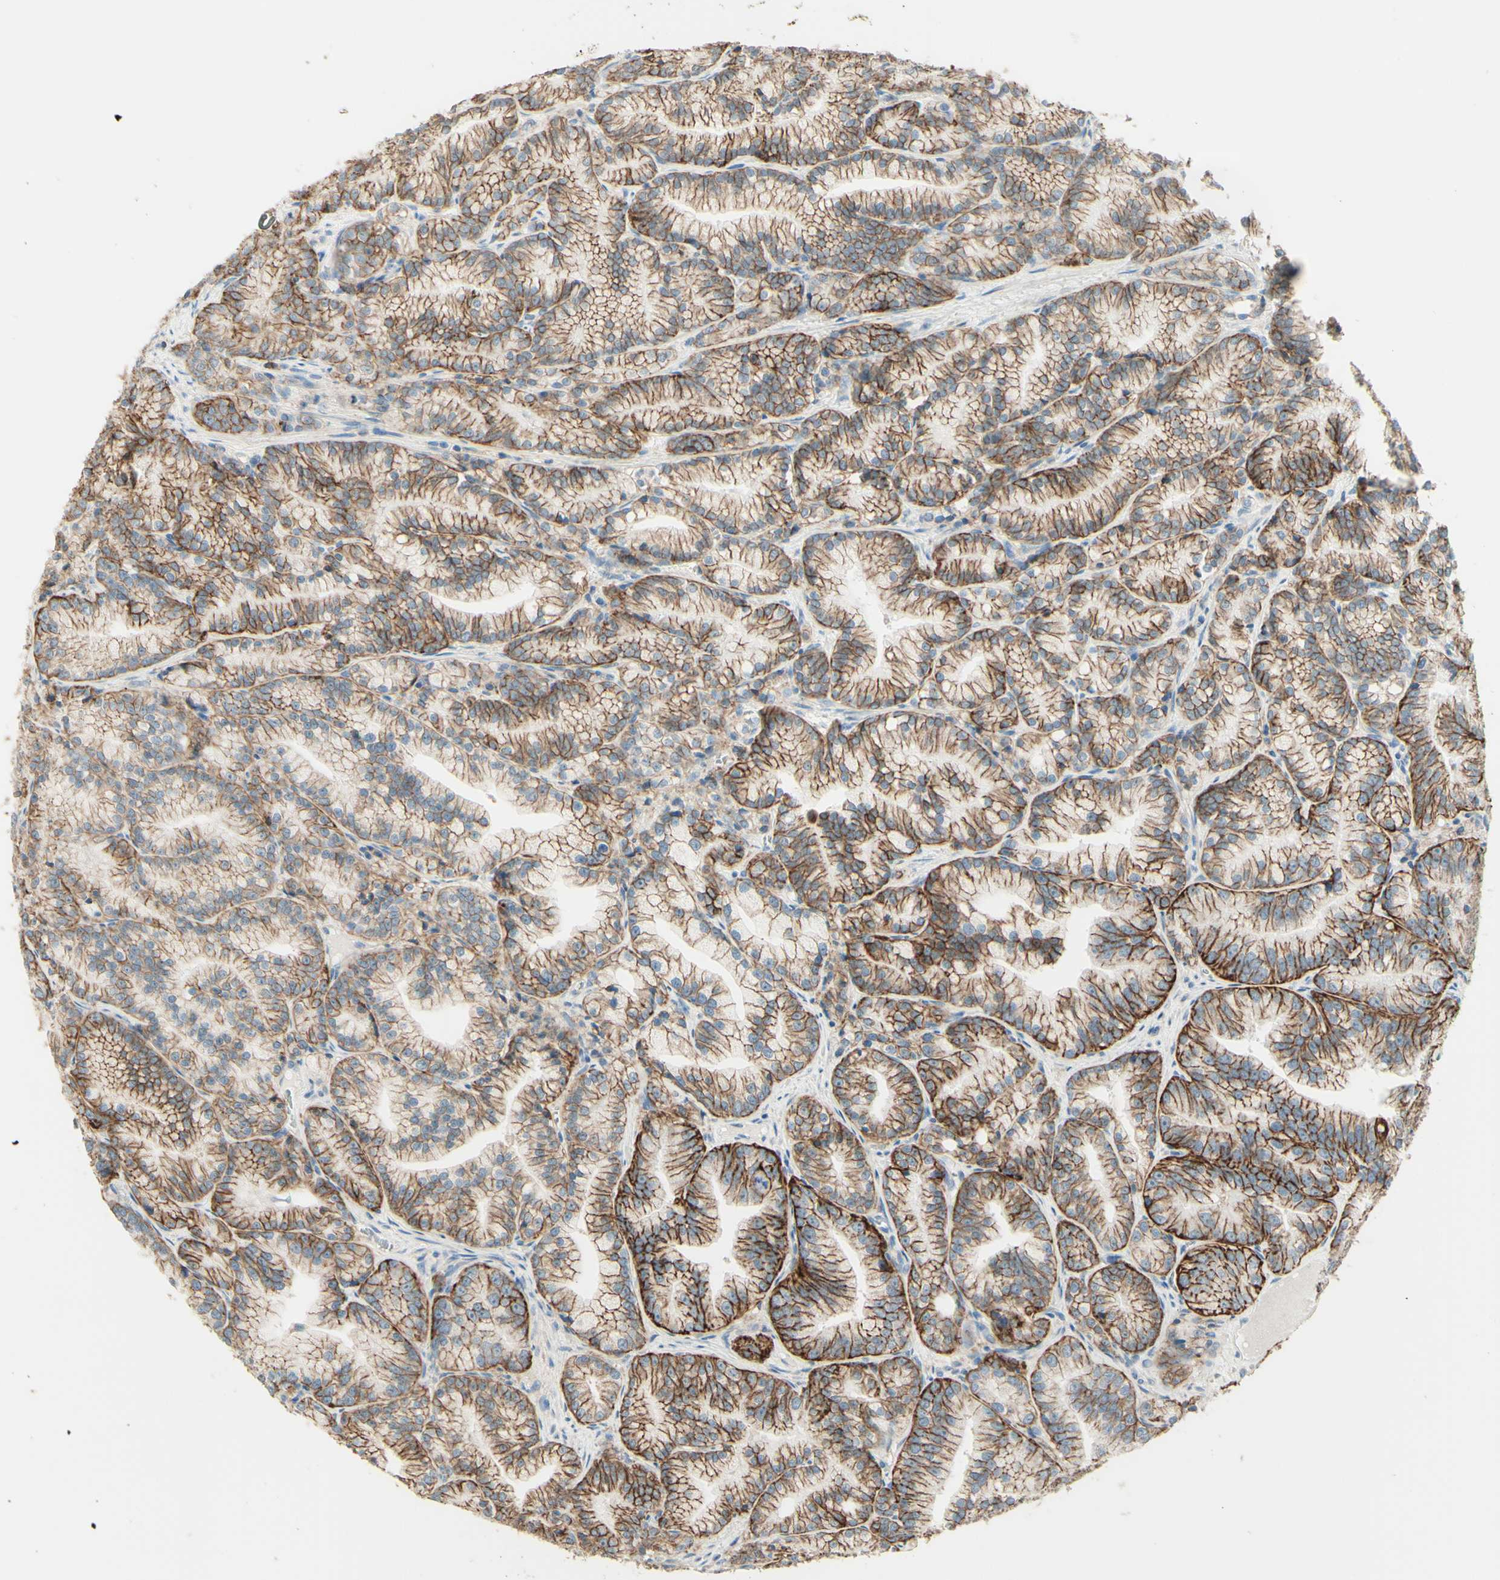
{"staining": {"intensity": "moderate", "quantity": ">75%", "location": "cytoplasmic/membranous"}, "tissue": "prostate cancer", "cell_type": "Tumor cells", "image_type": "cancer", "snomed": [{"axis": "morphology", "description": "Adenocarcinoma, Low grade"}, {"axis": "topography", "description": "Prostate"}], "caption": "There is medium levels of moderate cytoplasmic/membranous staining in tumor cells of prostate cancer (low-grade adenocarcinoma), as demonstrated by immunohistochemical staining (brown color).", "gene": "RNF149", "patient": {"sex": "male", "age": 89}}